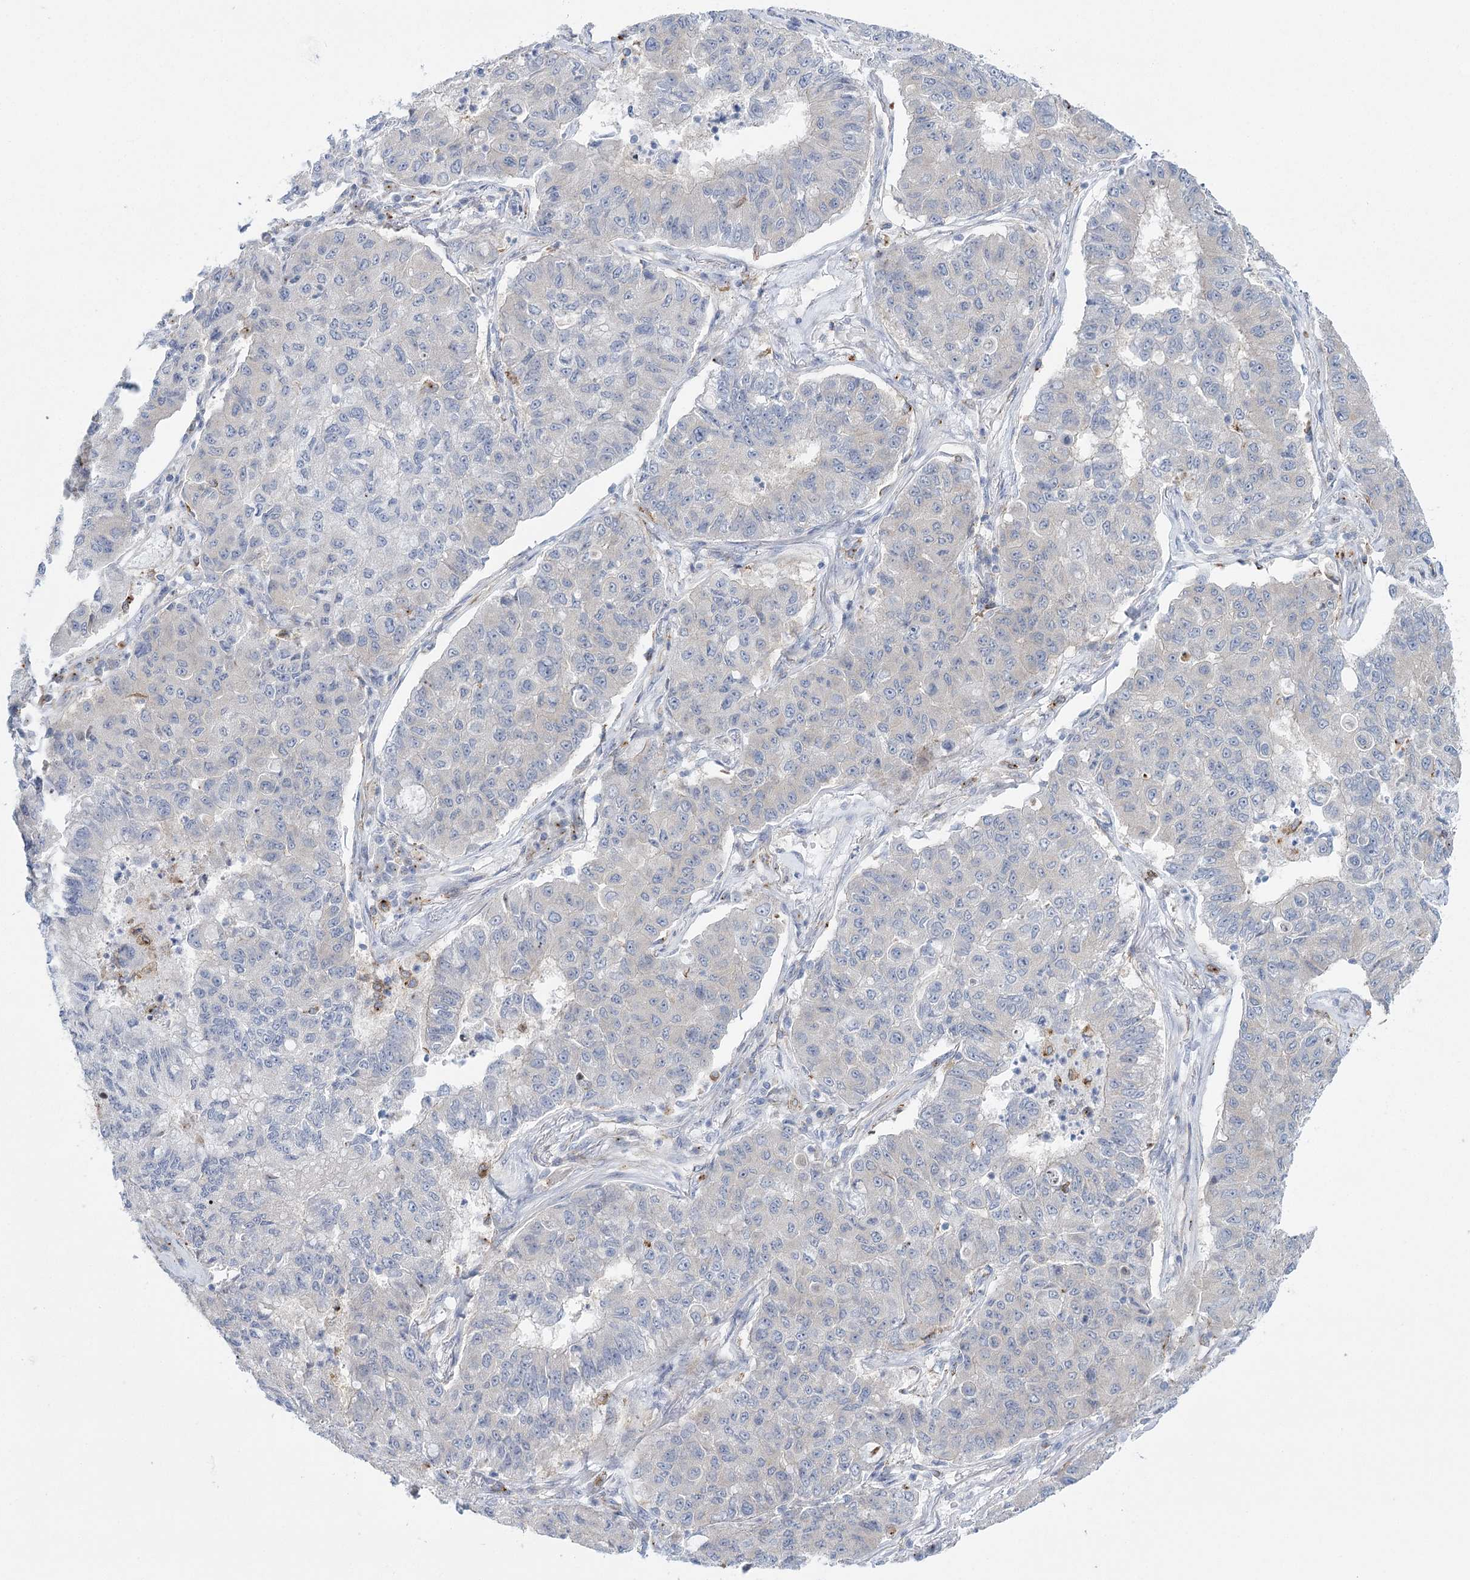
{"staining": {"intensity": "negative", "quantity": "none", "location": "none"}, "tissue": "lung cancer", "cell_type": "Tumor cells", "image_type": "cancer", "snomed": [{"axis": "morphology", "description": "Squamous cell carcinoma, NOS"}, {"axis": "topography", "description": "Lung"}], "caption": "Tumor cells are negative for protein expression in human squamous cell carcinoma (lung).", "gene": "CCDC88A", "patient": {"sex": "male", "age": 74}}